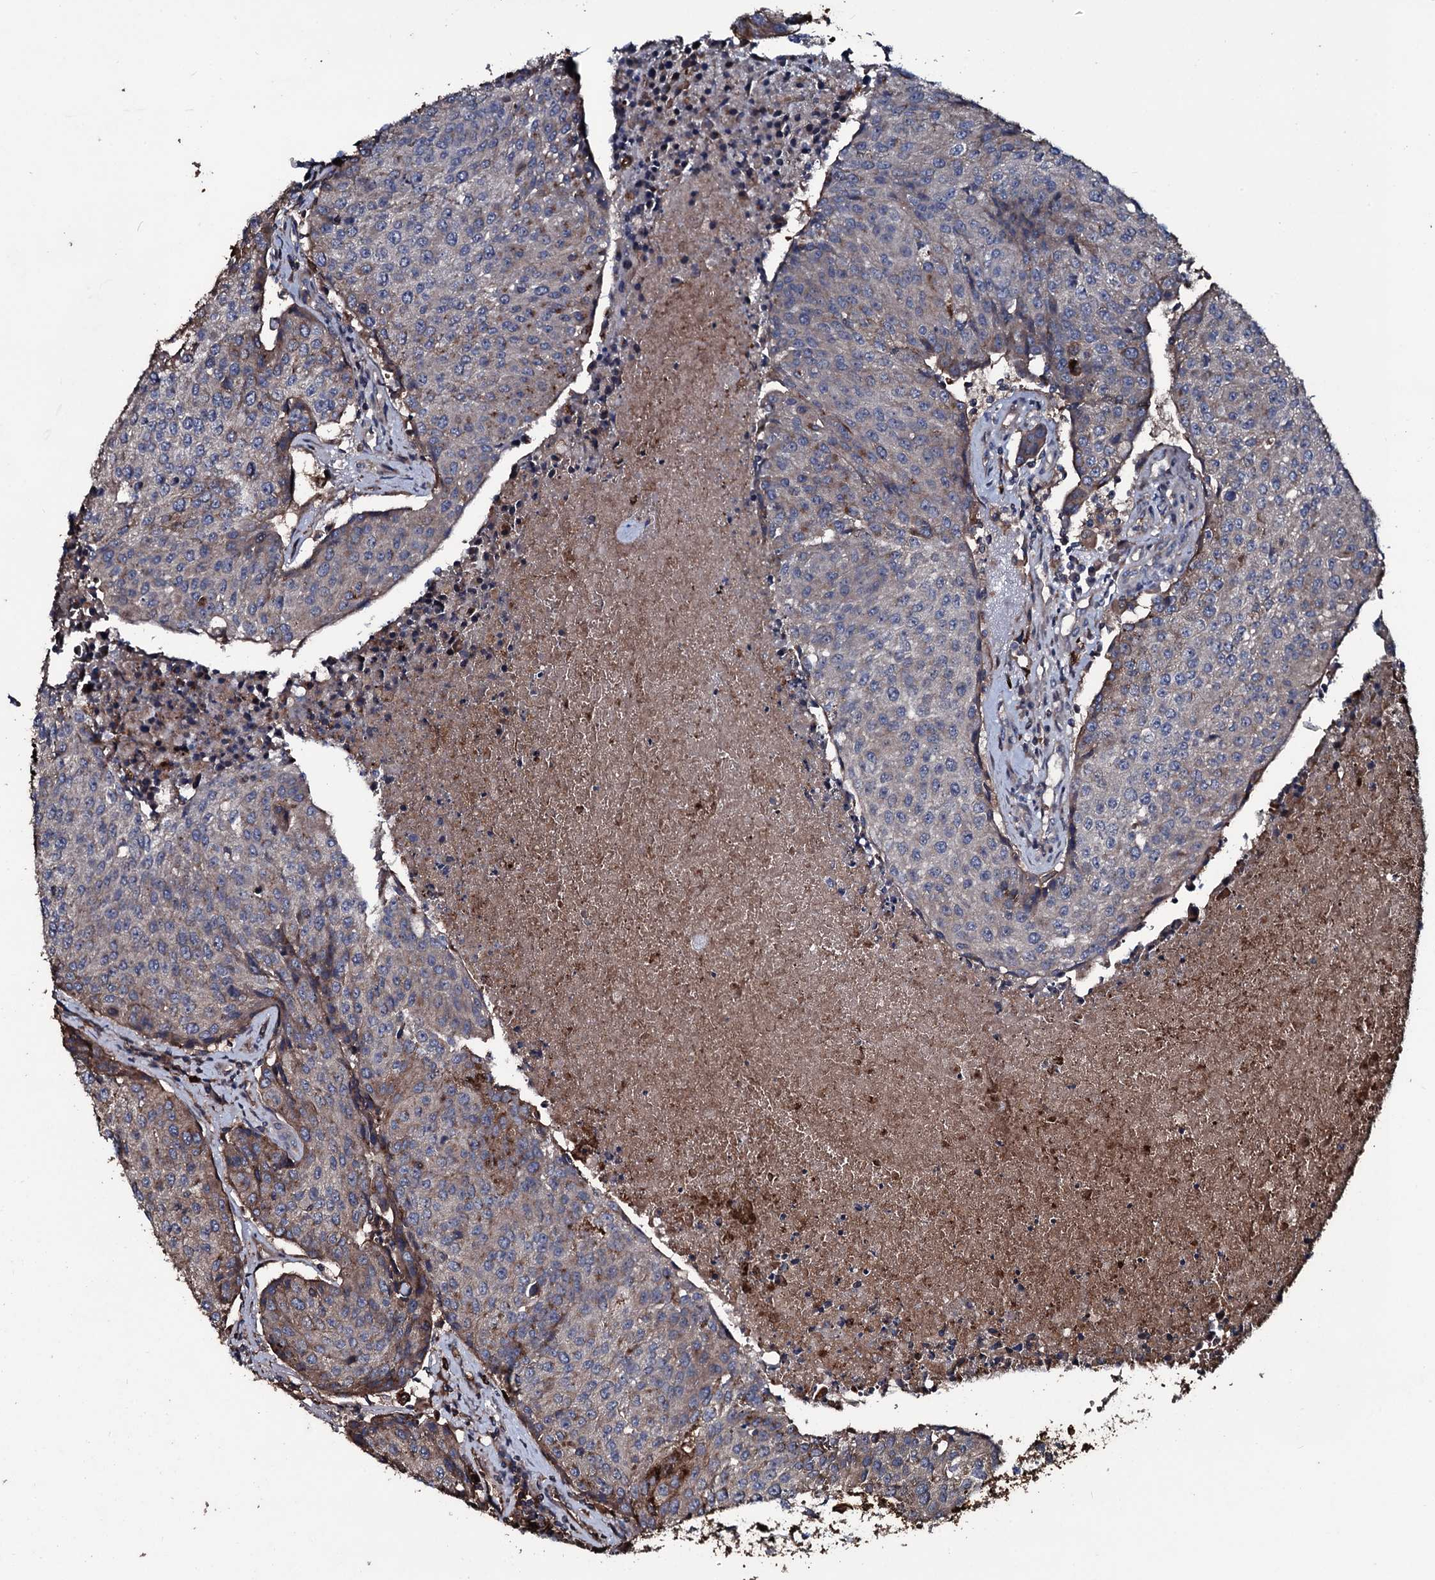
{"staining": {"intensity": "weak", "quantity": "25%-75%", "location": "cytoplasmic/membranous"}, "tissue": "urothelial cancer", "cell_type": "Tumor cells", "image_type": "cancer", "snomed": [{"axis": "morphology", "description": "Urothelial carcinoma, High grade"}, {"axis": "topography", "description": "Urinary bladder"}], "caption": "A low amount of weak cytoplasmic/membranous staining is identified in approximately 25%-75% of tumor cells in high-grade urothelial carcinoma tissue. Ihc stains the protein in brown and the nuclei are stained blue.", "gene": "ZSWIM8", "patient": {"sex": "female", "age": 85}}